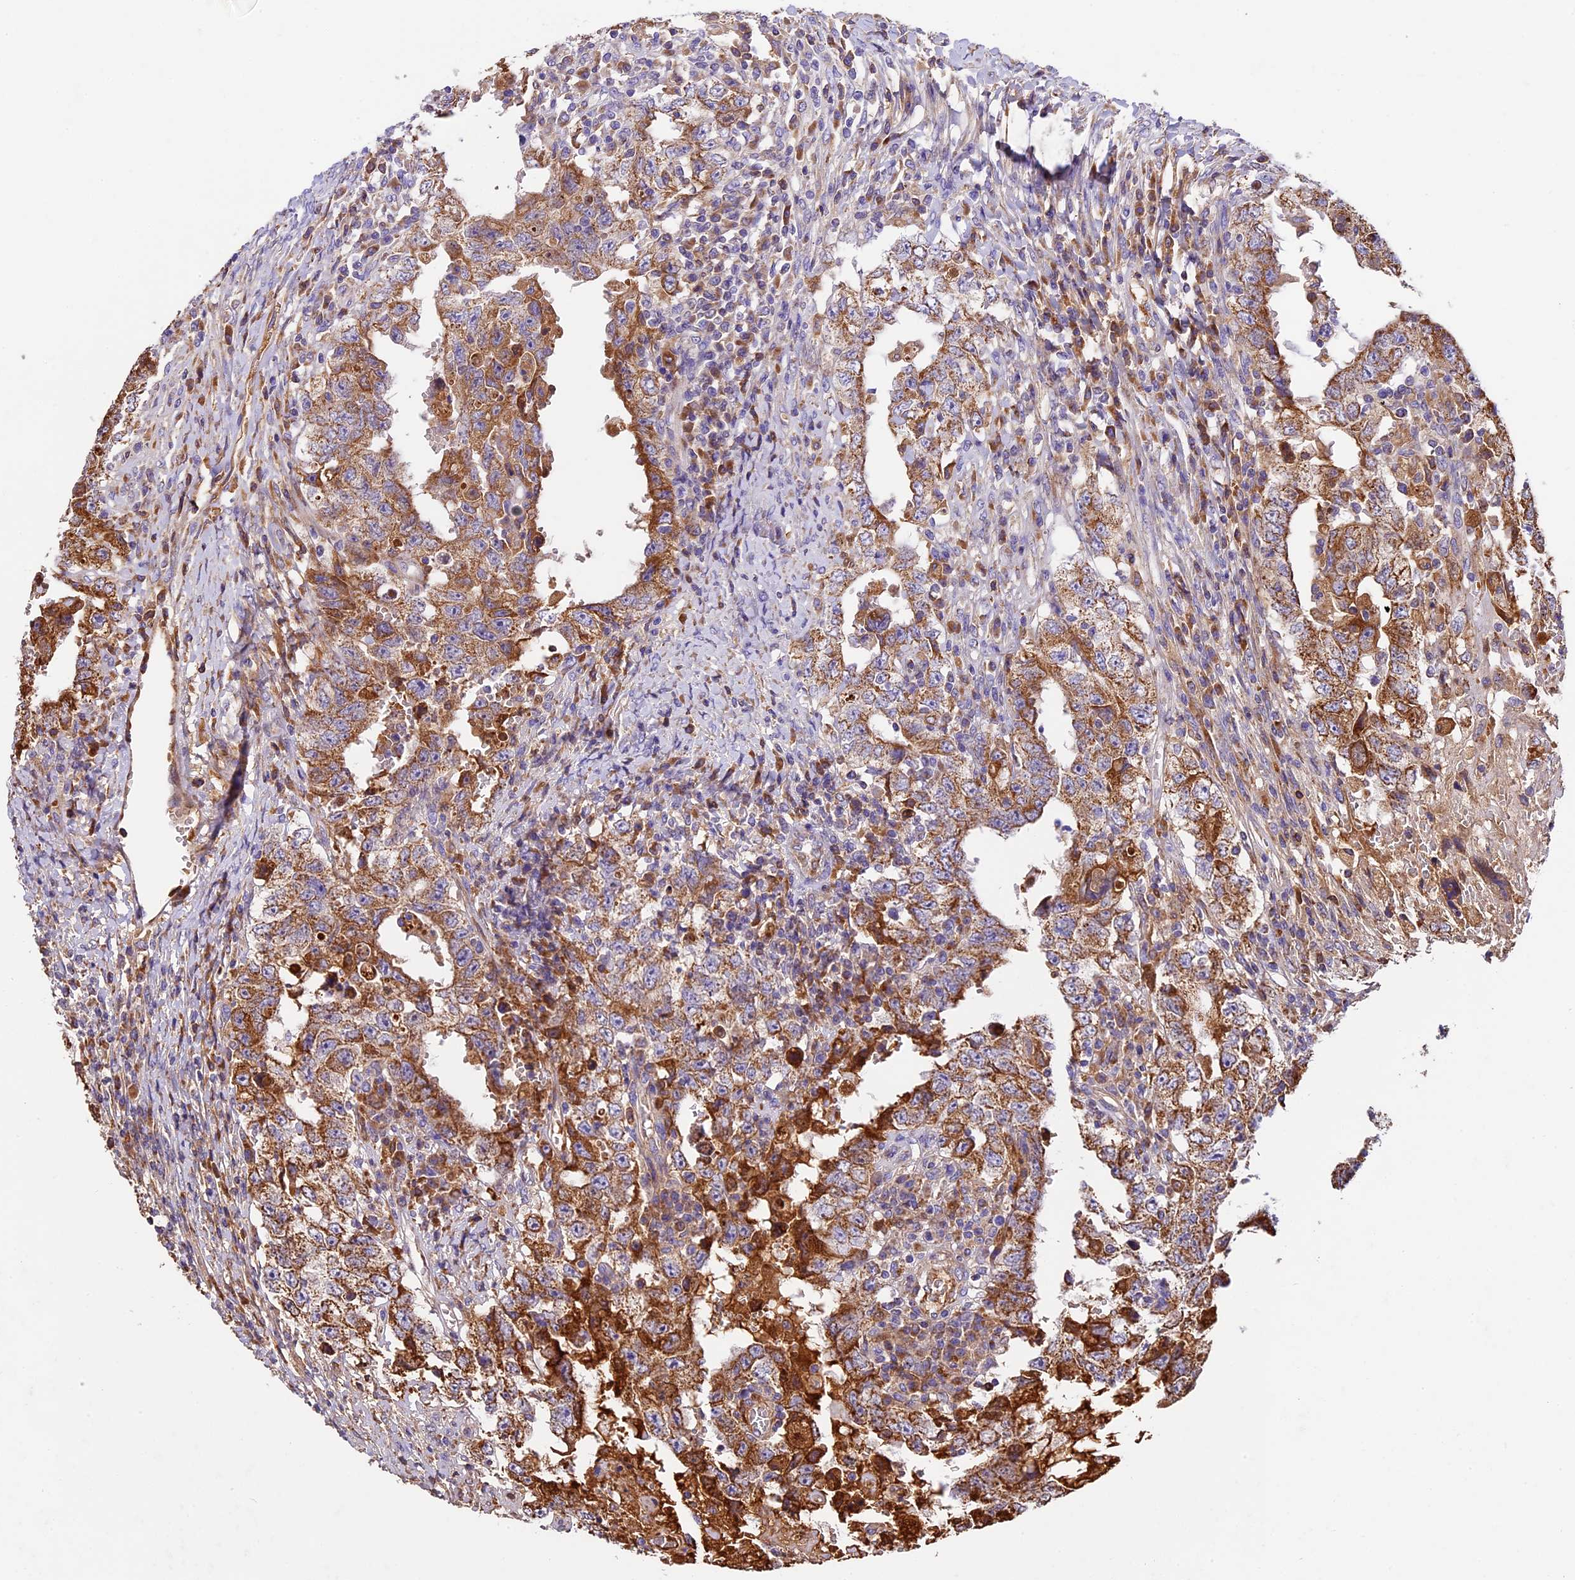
{"staining": {"intensity": "strong", "quantity": "25%-75%", "location": "cytoplasmic/membranous"}, "tissue": "testis cancer", "cell_type": "Tumor cells", "image_type": "cancer", "snomed": [{"axis": "morphology", "description": "Carcinoma, Embryonal, NOS"}, {"axis": "topography", "description": "Testis"}], "caption": "Immunohistochemical staining of testis embryonal carcinoma displays high levels of strong cytoplasmic/membranous expression in approximately 25%-75% of tumor cells. The staining is performed using DAB brown chromogen to label protein expression. The nuclei are counter-stained blue using hematoxylin.", "gene": "OCEL1", "patient": {"sex": "male", "age": 26}}